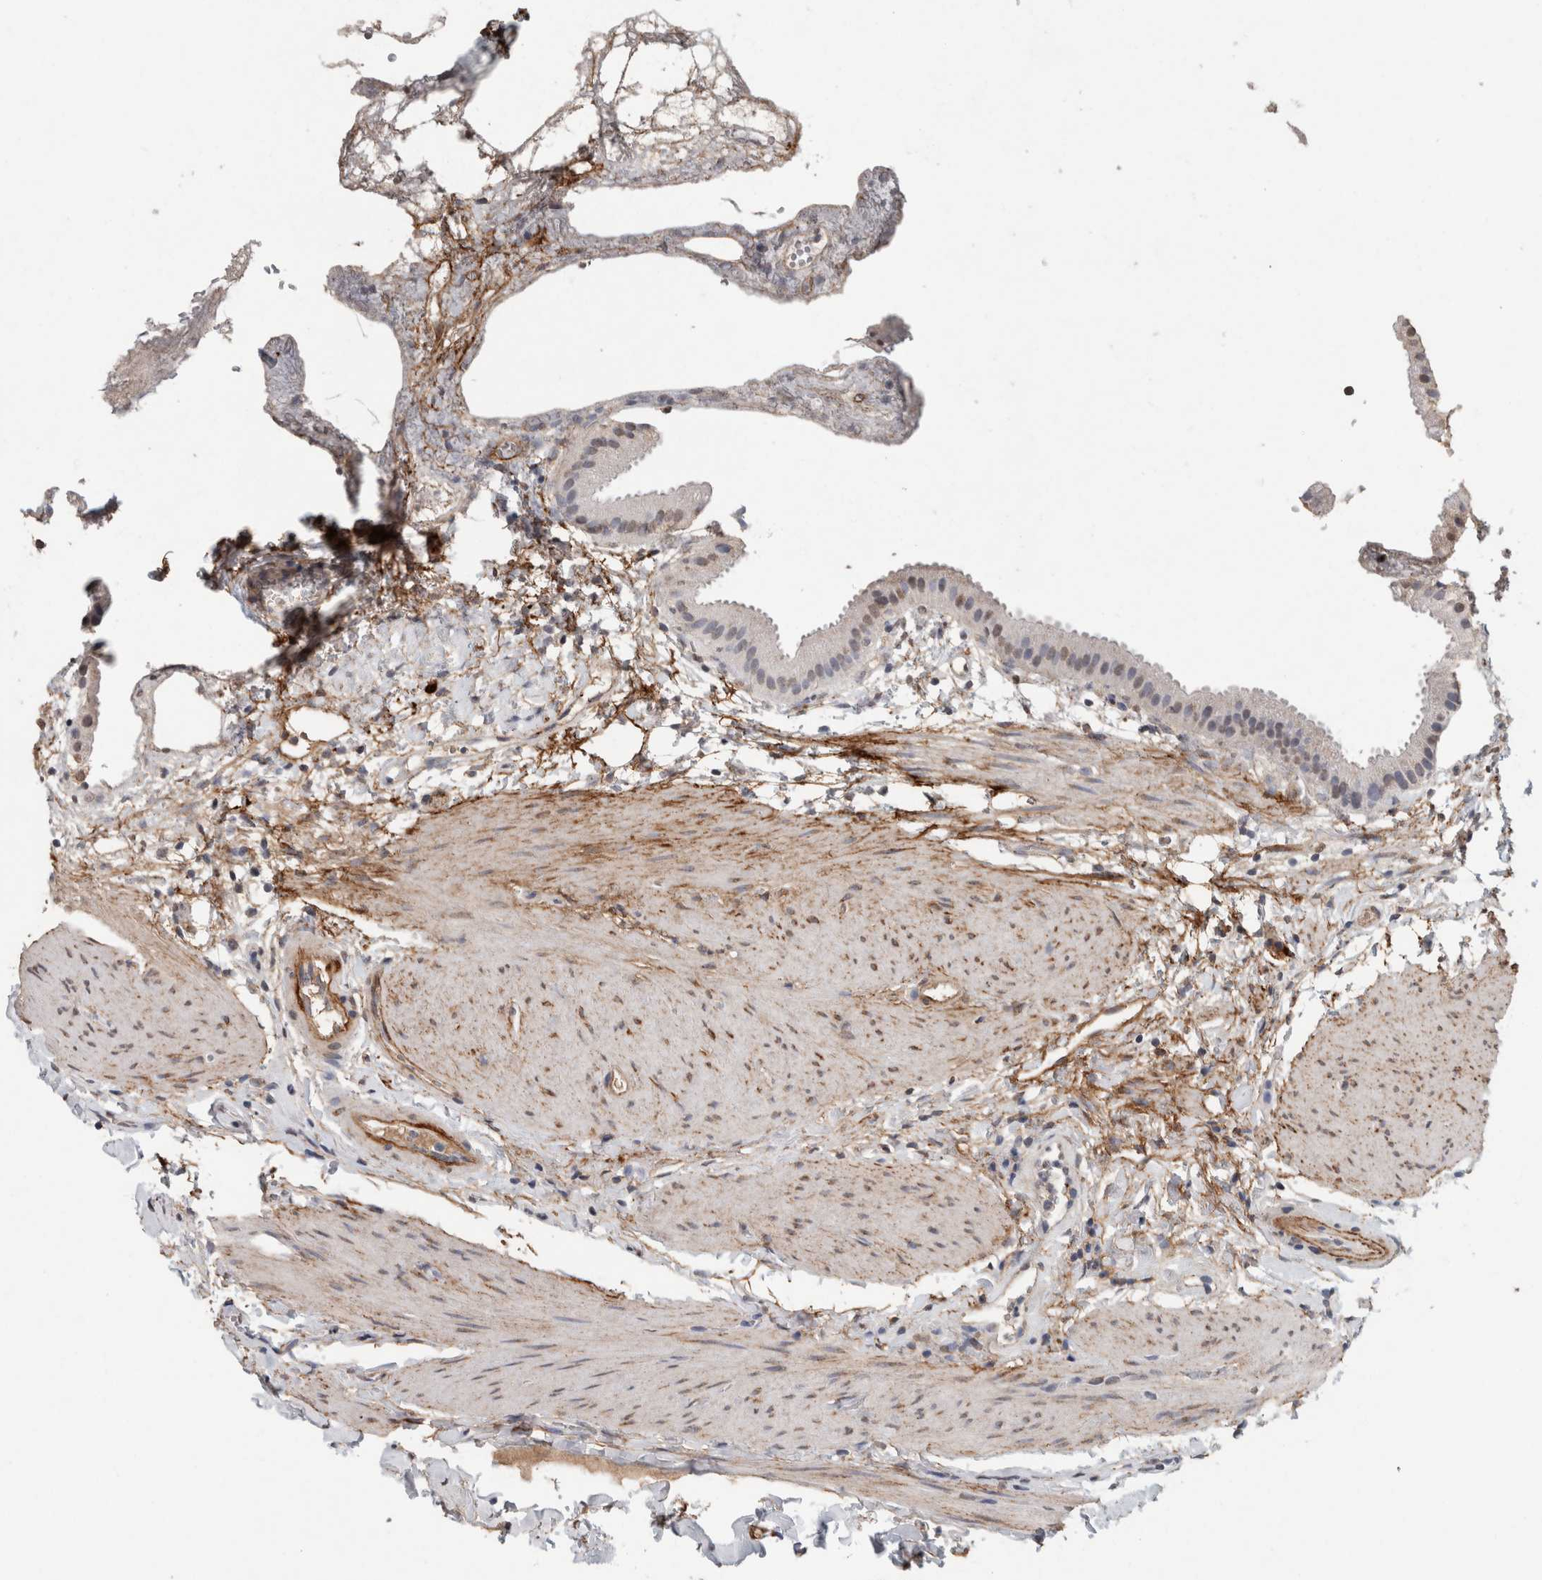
{"staining": {"intensity": "weak", "quantity": "25%-75%", "location": "nuclear"}, "tissue": "gallbladder", "cell_type": "Glandular cells", "image_type": "normal", "snomed": [{"axis": "morphology", "description": "Normal tissue, NOS"}, {"axis": "topography", "description": "Gallbladder"}], "caption": "Glandular cells exhibit weak nuclear expression in approximately 25%-75% of cells in benign gallbladder.", "gene": "LTBP1", "patient": {"sex": "female", "age": 64}}